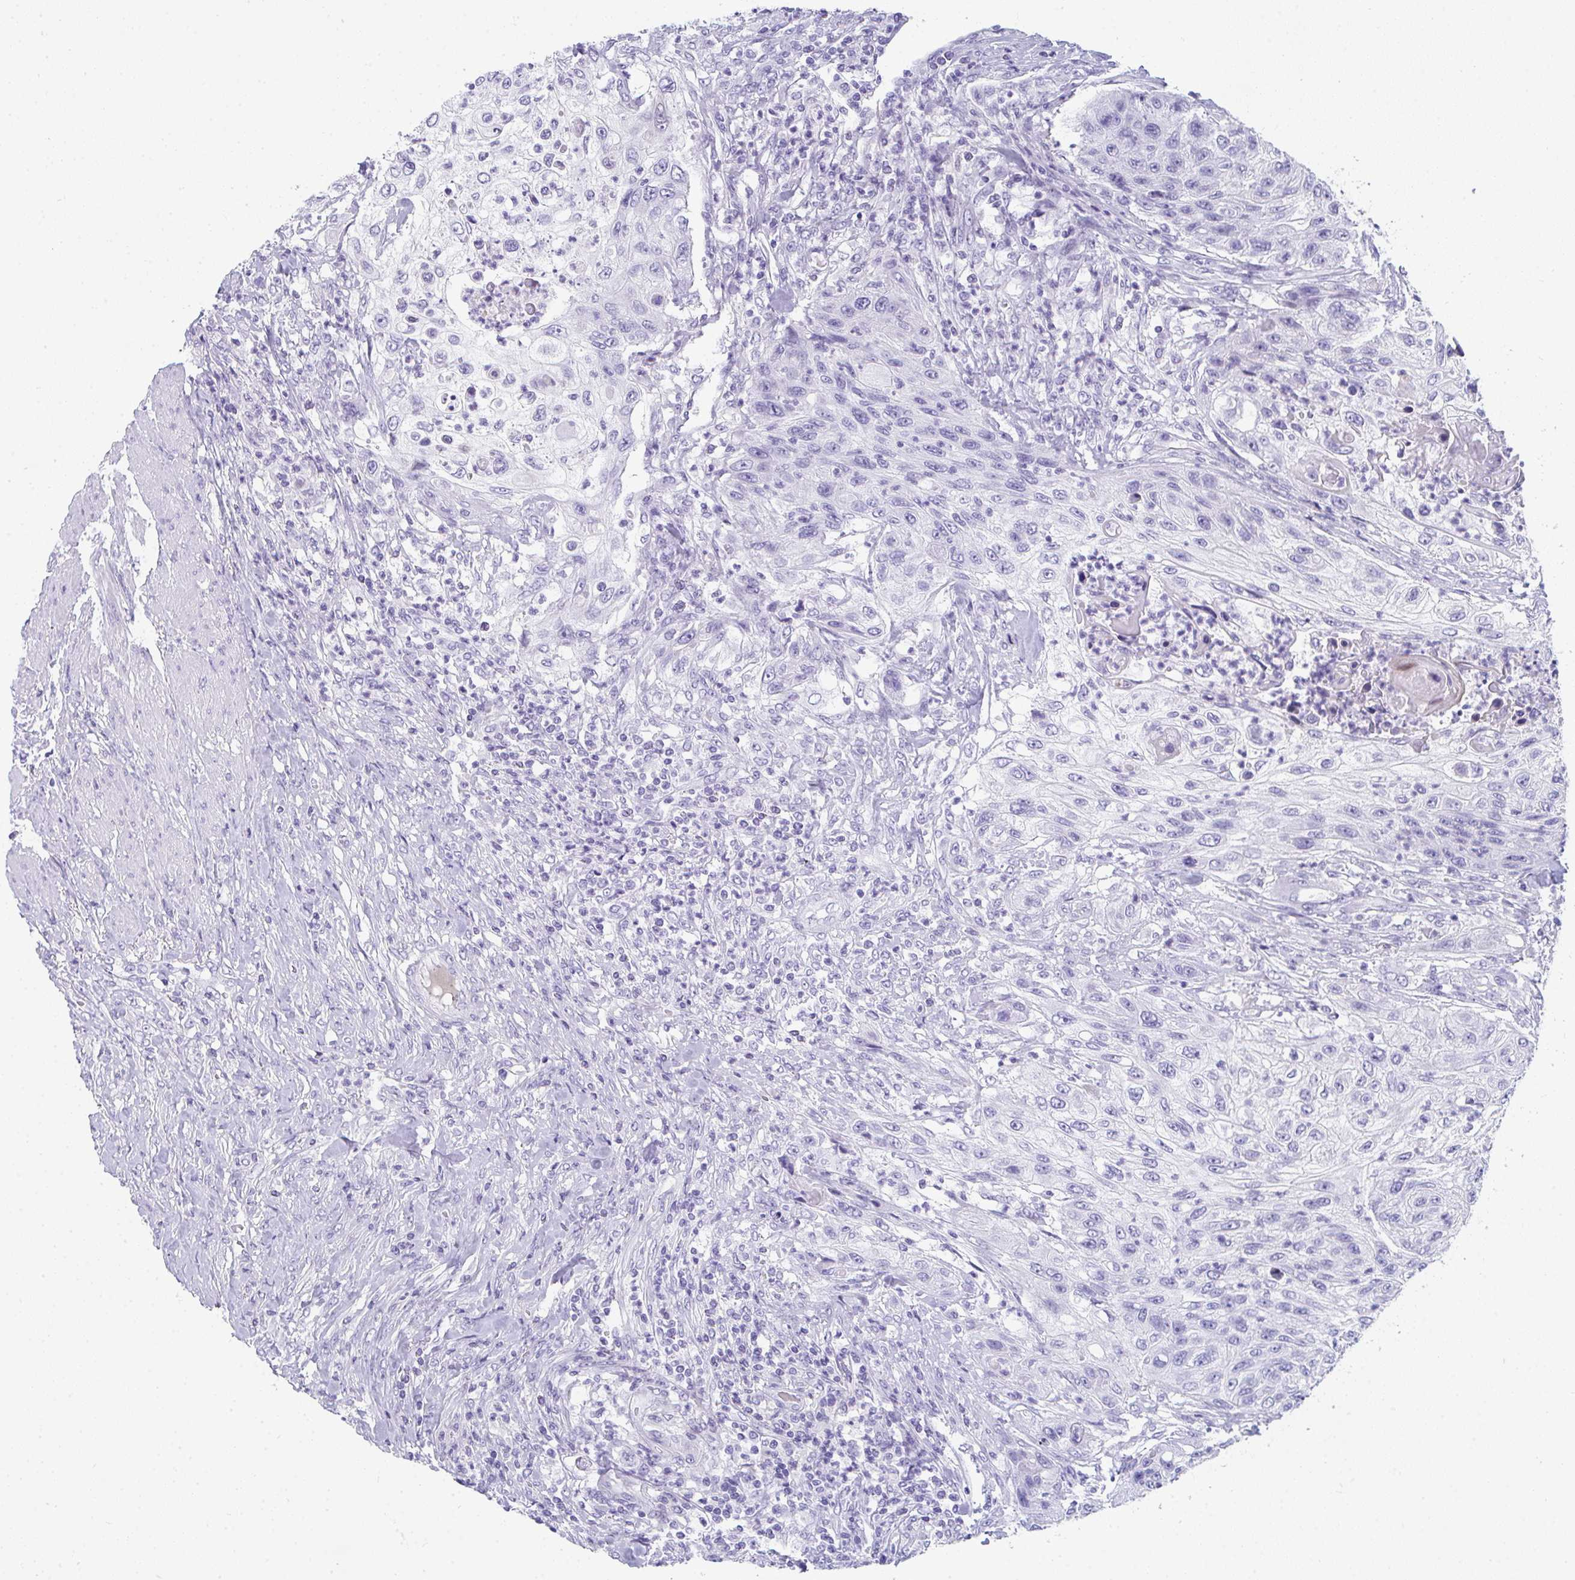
{"staining": {"intensity": "negative", "quantity": "none", "location": "none"}, "tissue": "urothelial cancer", "cell_type": "Tumor cells", "image_type": "cancer", "snomed": [{"axis": "morphology", "description": "Urothelial carcinoma, High grade"}, {"axis": "topography", "description": "Urinary bladder"}], "caption": "IHC micrograph of human high-grade urothelial carcinoma stained for a protein (brown), which displays no expression in tumor cells.", "gene": "TTC30B", "patient": {"sex": "female", "age": 60}}